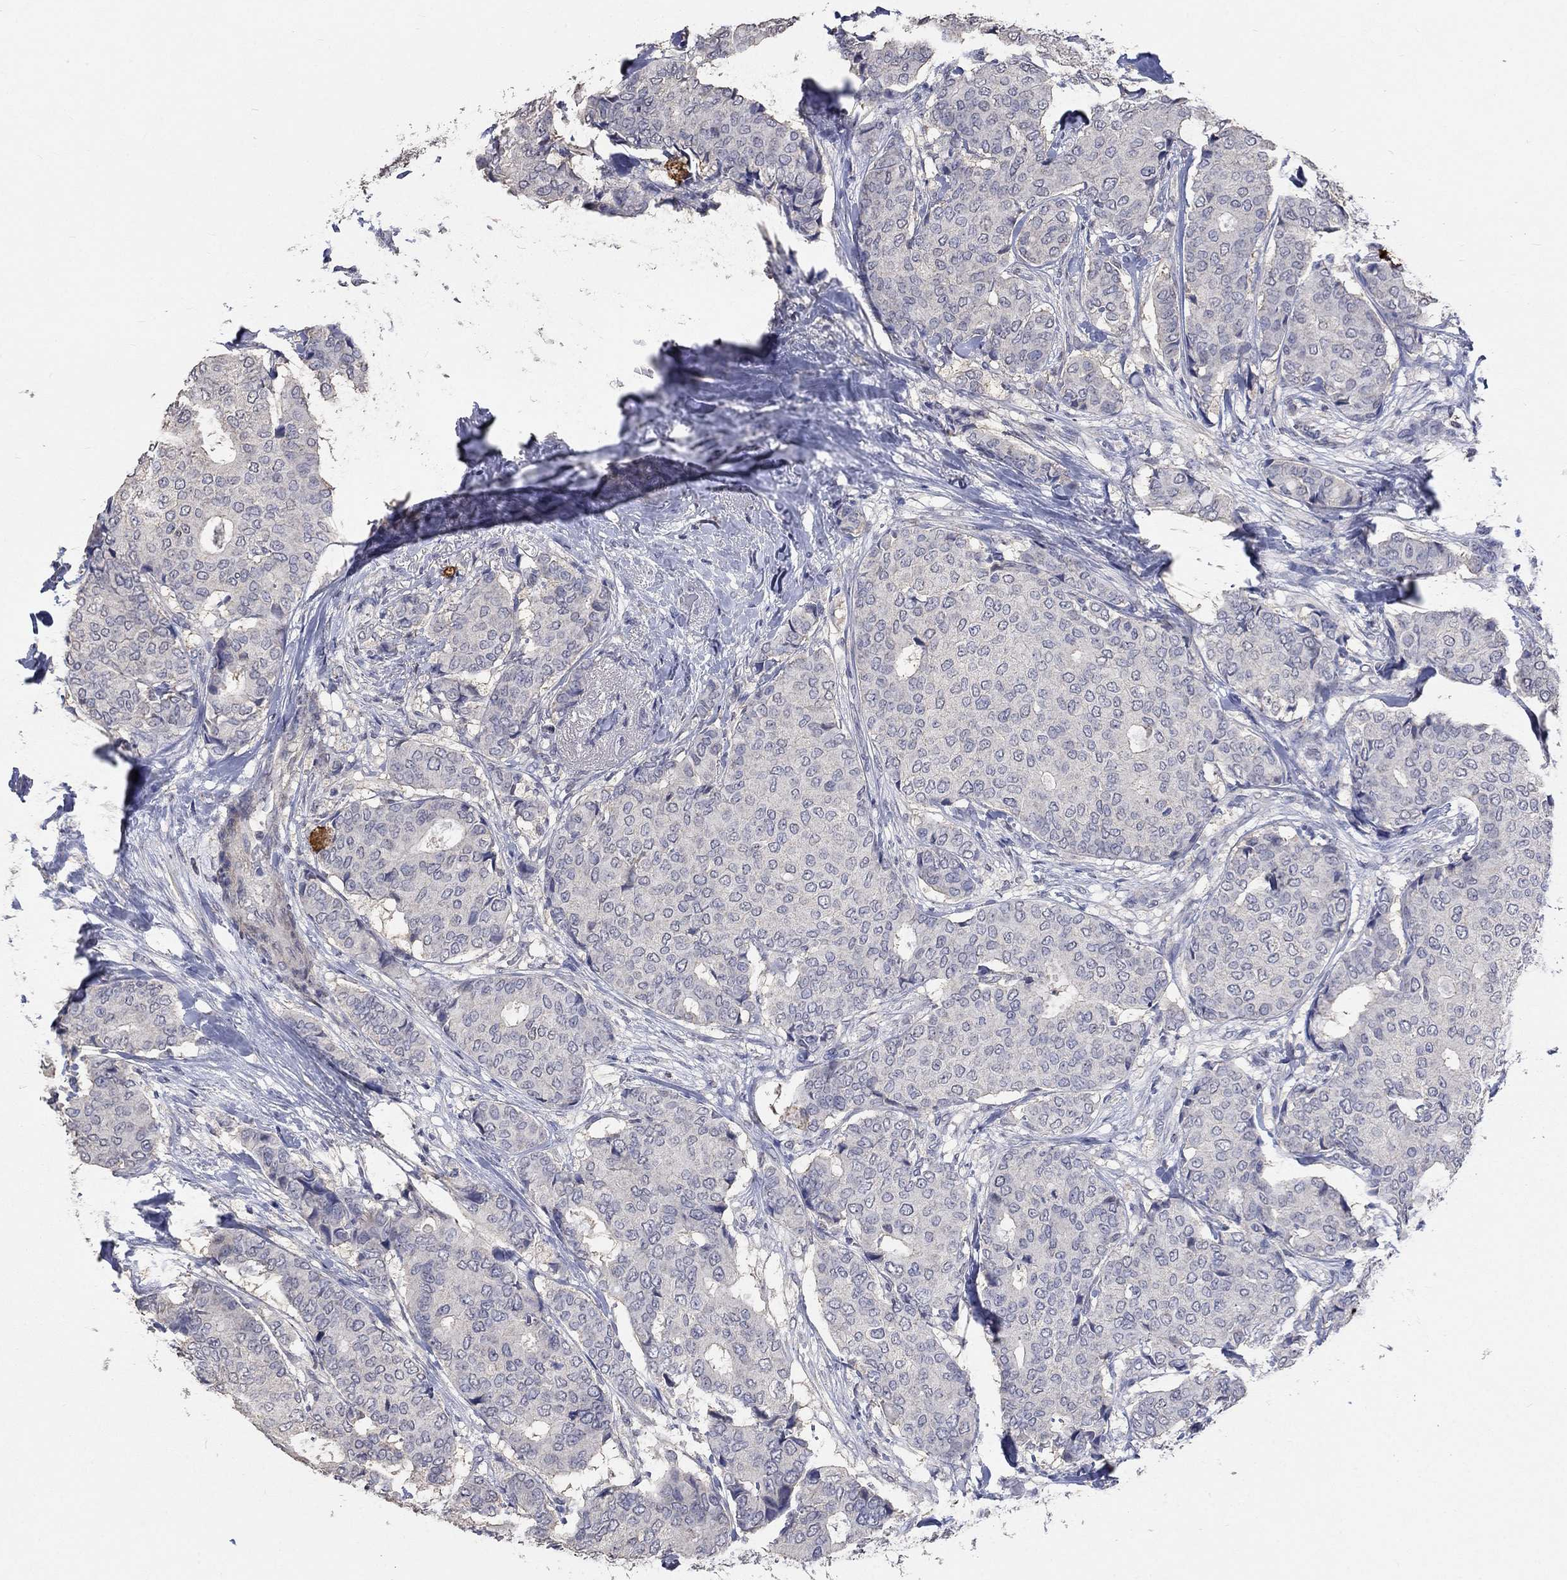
{"staining": {"intensity": "negative", "quantity": "none", "location": "none"}, "tissue": "breast cancer", "cell_type": "Tumor cells", "image_type": "cancer", "snomed": [{"axis": "morphology", "description": "Duct carcinoma"}, {"axis": "topography", "description": "Breast"}], "caption": "A micrograph of breast cancer stained for a protein exhibits no brown staining in tumor cells.", "gene": "ZBTB18", "patient": {"sex": "female", "age": 75}}